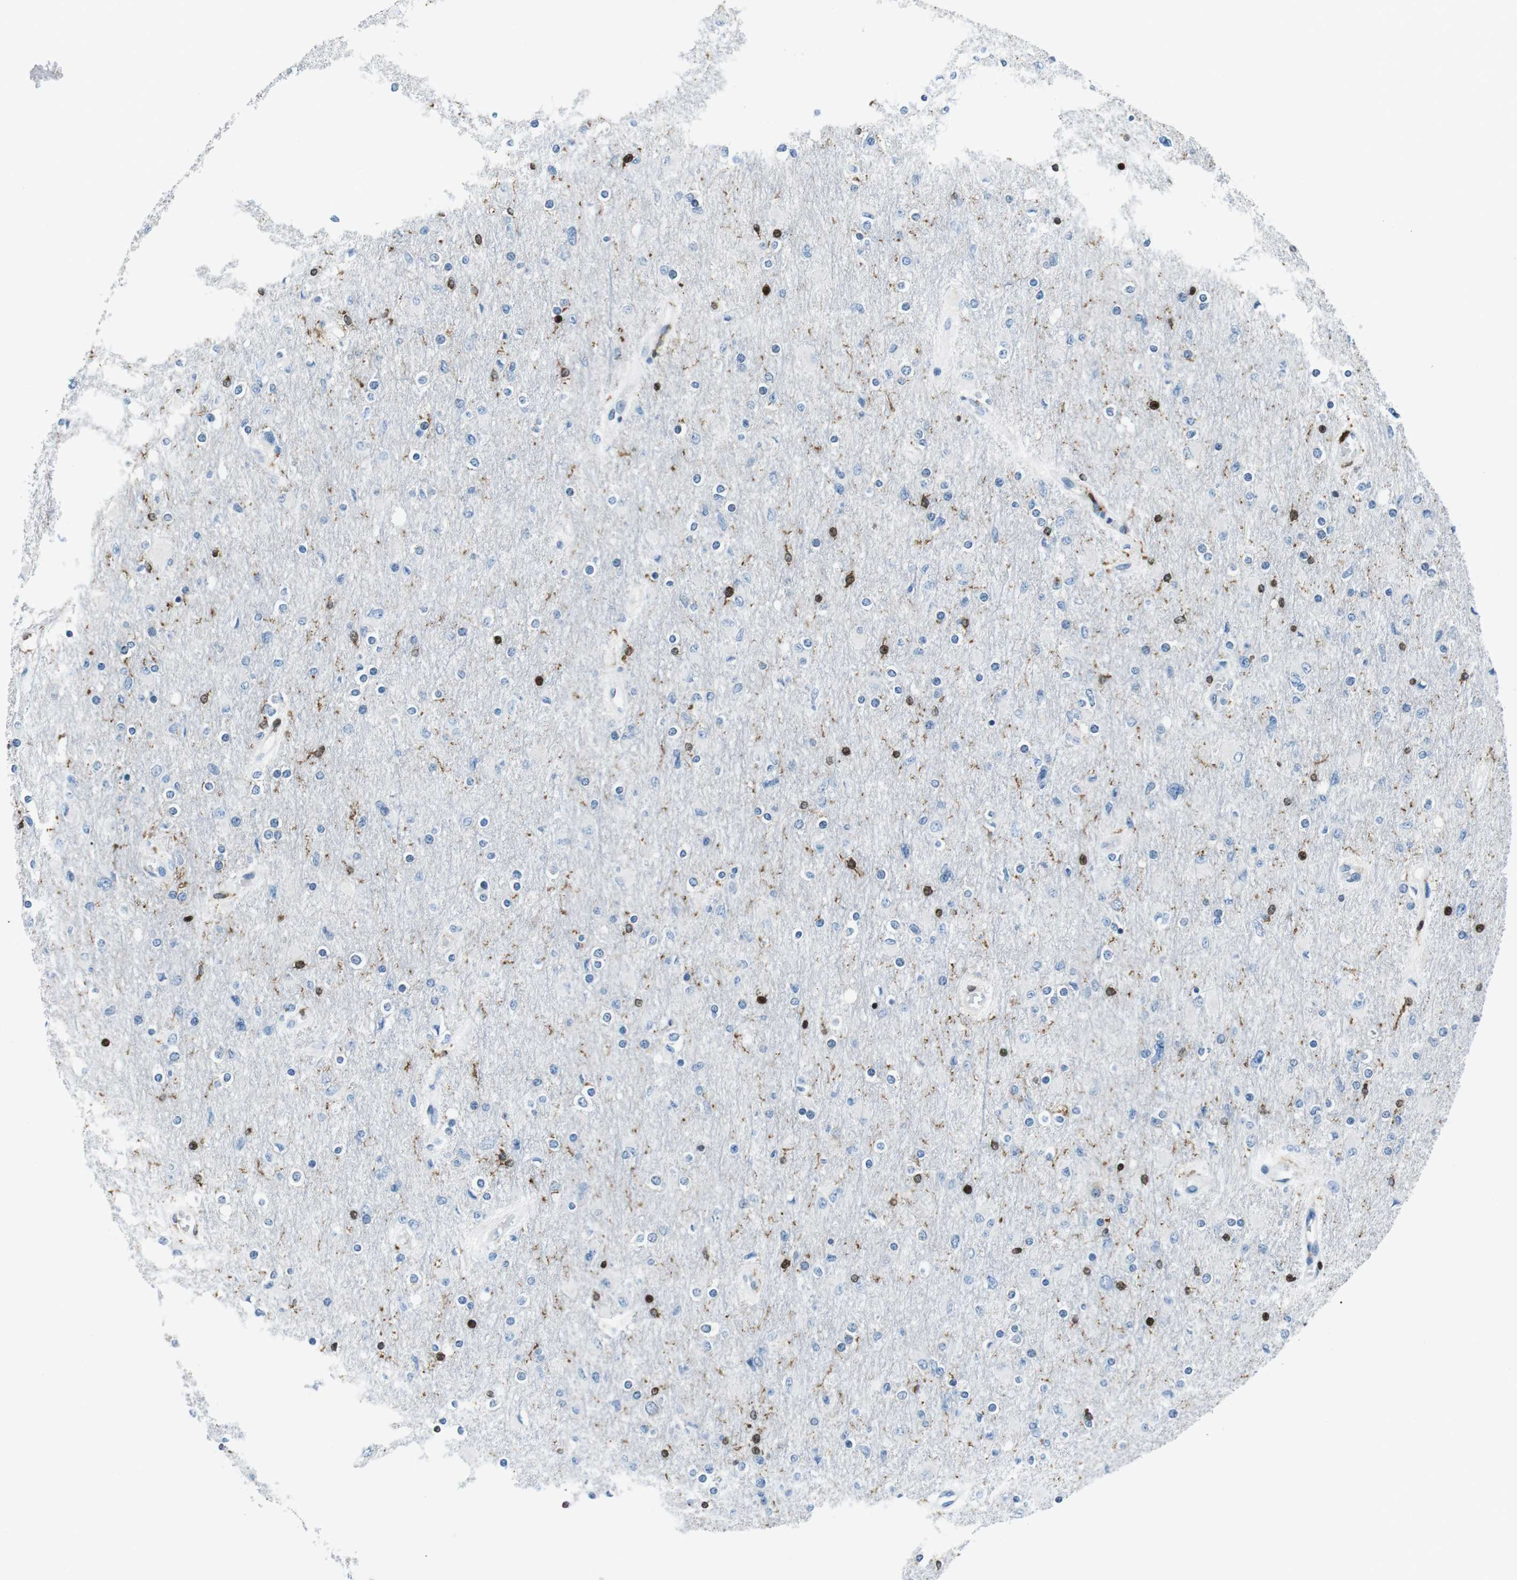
{"staining": {"intensity": "negative", "quantity": "none", "location": "none"}, "tissue": "glioma", "cell_type": "Tumor cells", "image_type": "cancer", "snomed": [{"axis": "morphology", "description": "Glioma, malignant, High grade"}, {"axis": "topography", "description": "Cerebral cortex"}], "caption": "DAB immunohistochemical staining of human glioma displays no significant staining in tumor cells.", "gene": "BLNK", "patient": {"sex": "female", "age": 36}}